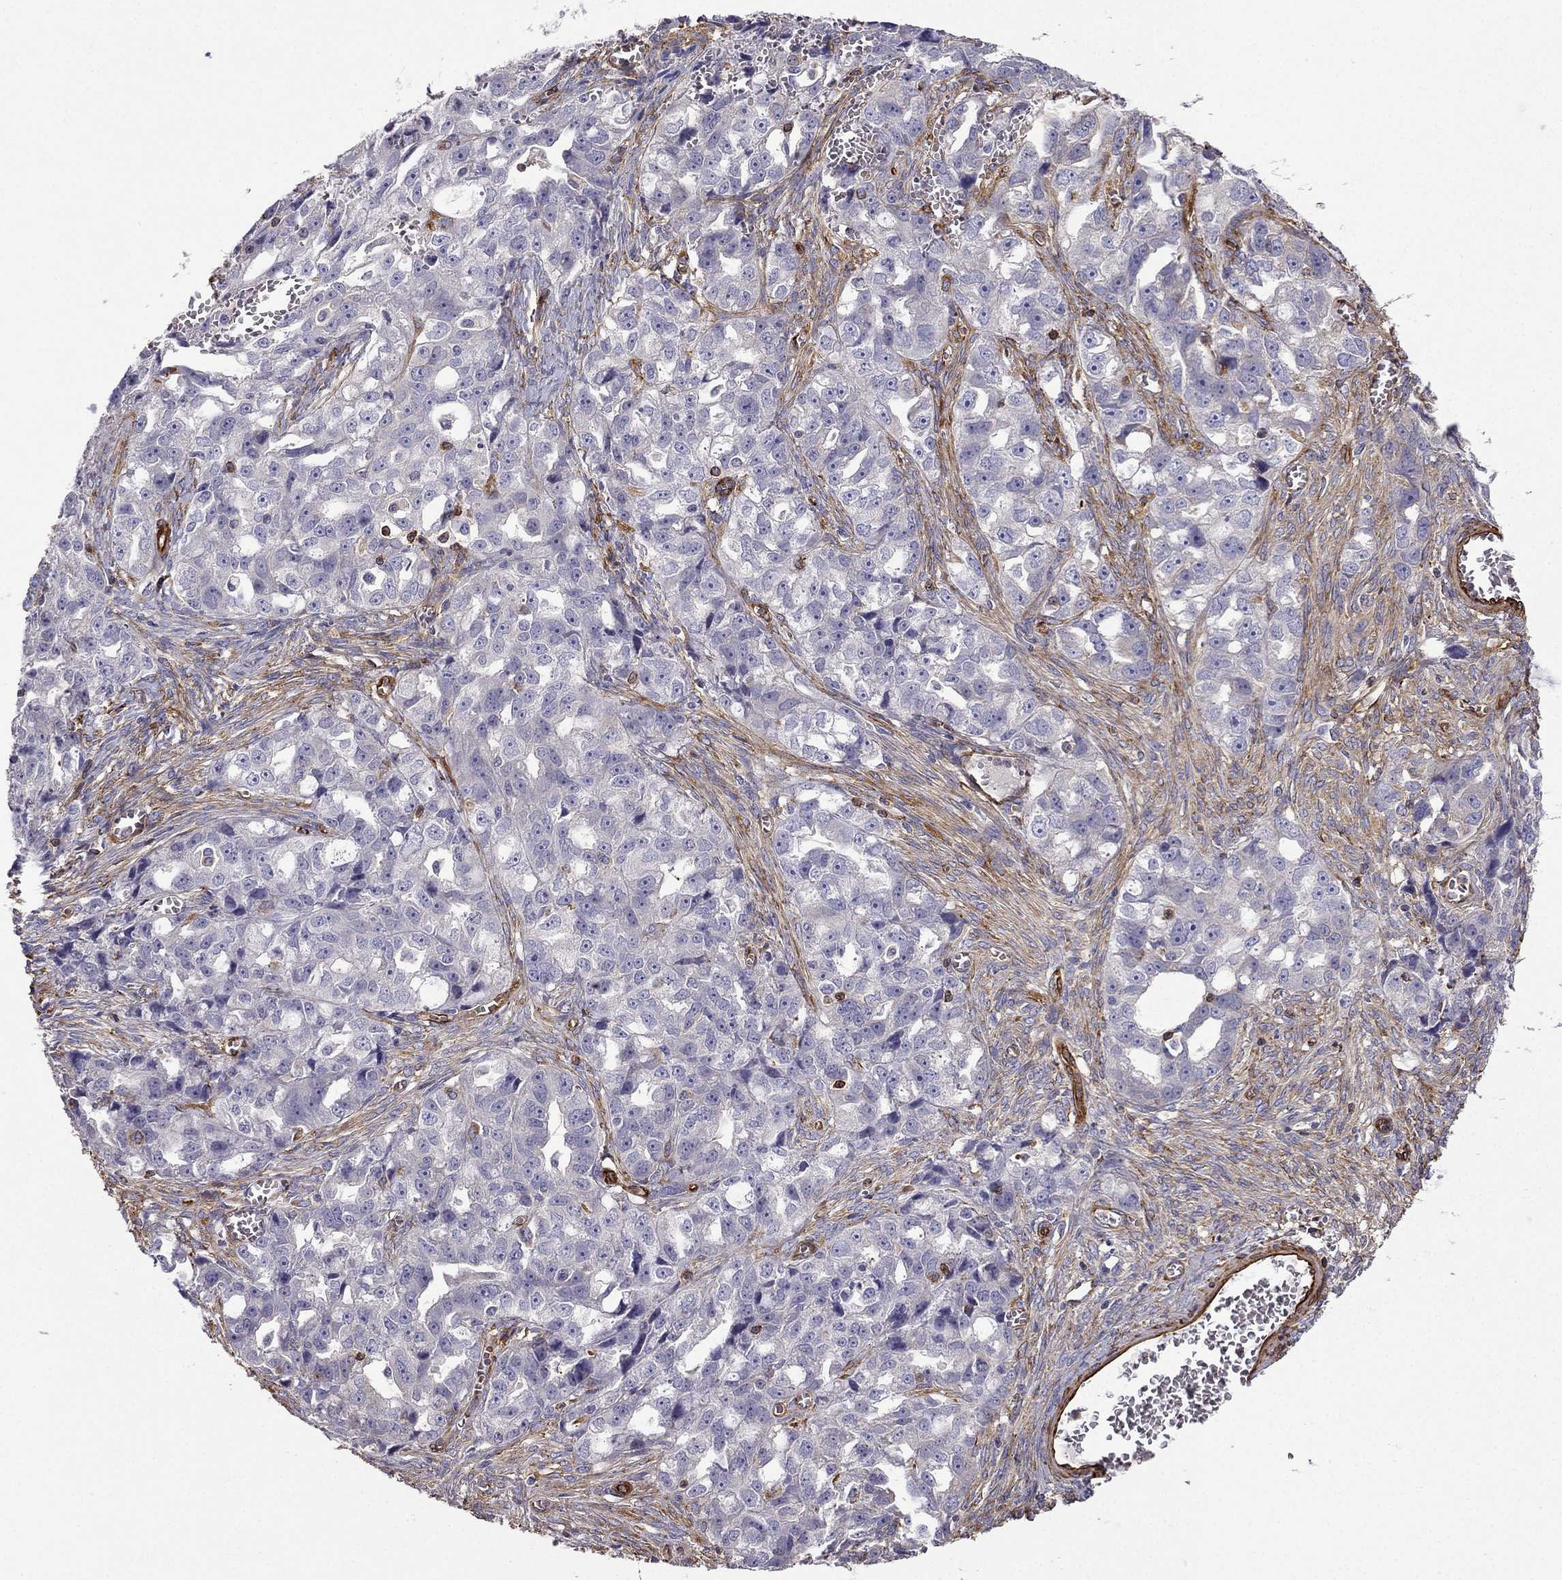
{"staining": {"intensity": "negative", "quantity": "none", "location": "none"}, "tissue": "ovarian cancer", "cell_type": "Tumor cells", "image_type": "cancer", "snomed": [{"axis": "morphology", "description": "Cystadenocarcinoma, serous, NOS"}, {"axis": "topography", "description": "Ovary"}], "caption": "A high-resolution image shows IHC staining of ovarian serous cystadenocarcinoma, which demonstrates no significant positivity in tumor cells.", "gene": "MAP4", "patient": {"sex": "female", "age": 51}}